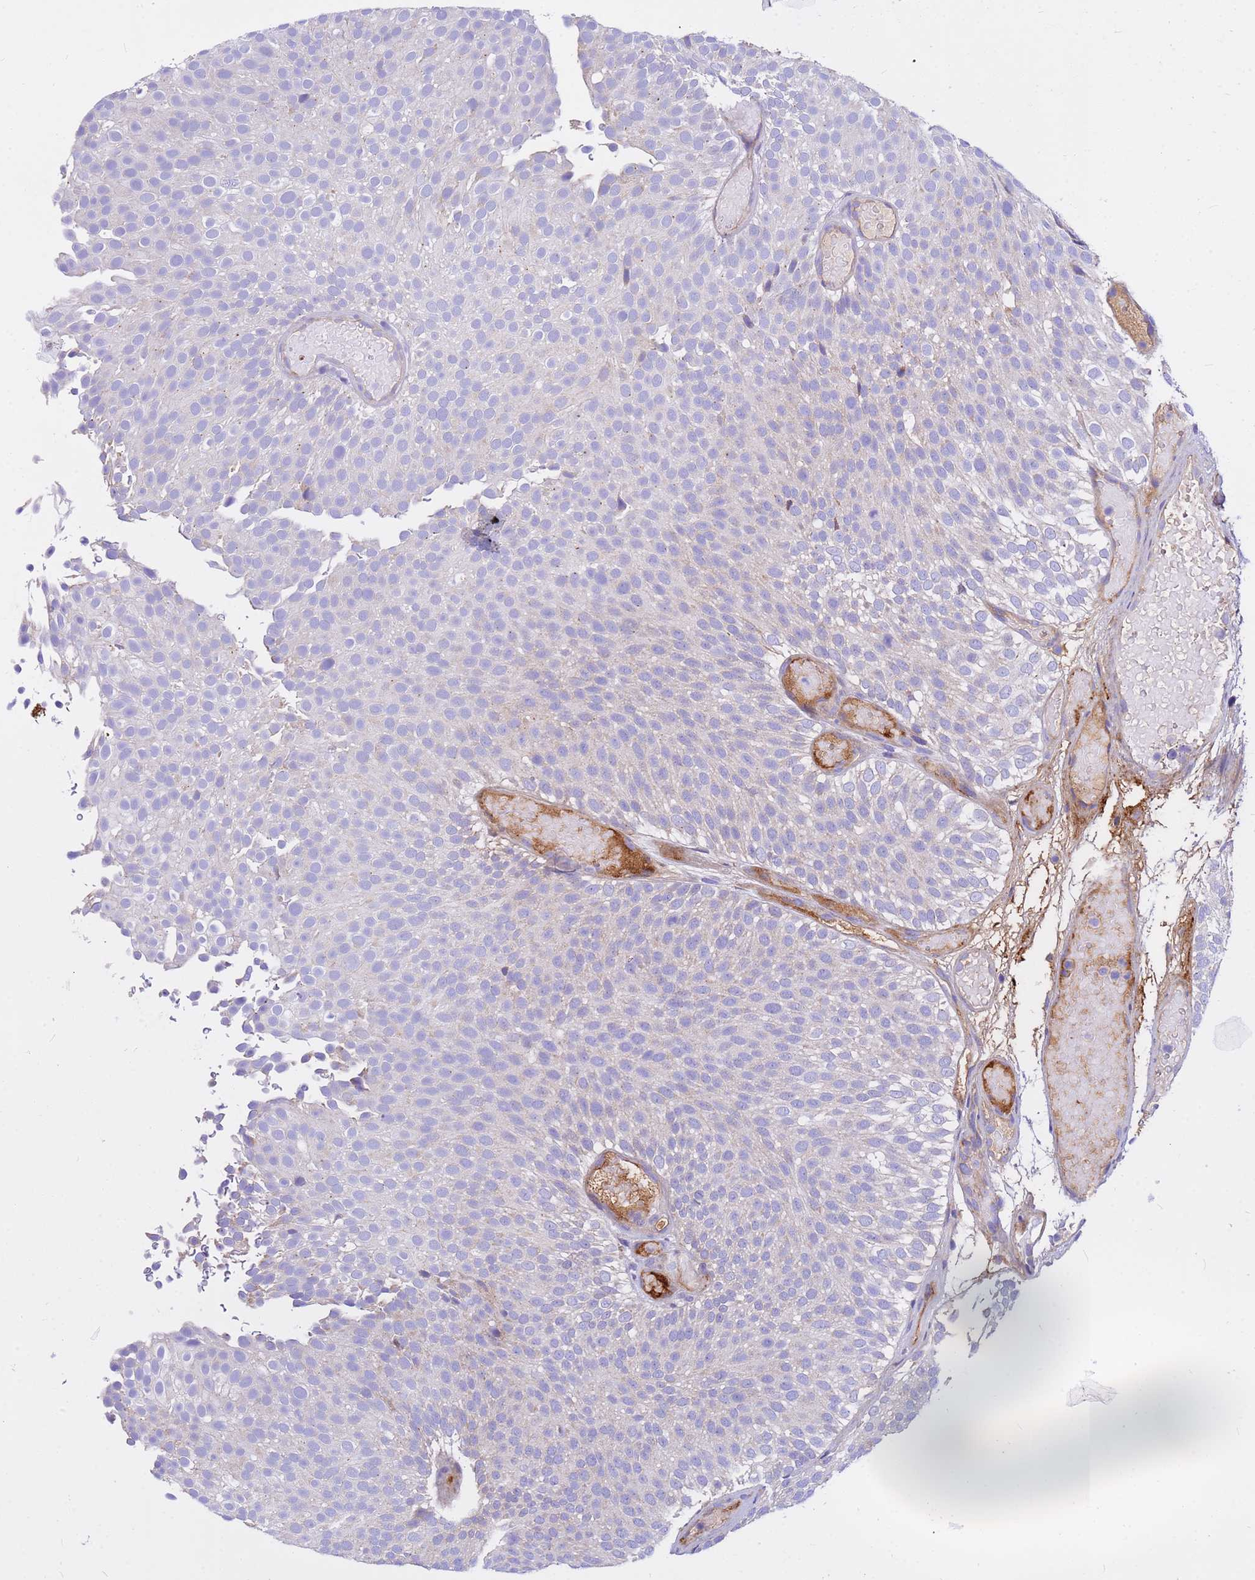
{"staining": {"intensity": "moderate", "quantity": "25%-75%", "location": "cytoplasmic/membranous"}, "tissue": "urothelial cancer", "cell_type": "Tumor cells", "image_type": "cancer", "snomed": [{"axis": "morphology", "description": "Urothelial carcinoma, Low grade"}, {"axis": "topography", "description": "Urinary bladder"}], "caption": "Immunohistochemical staining of urothelial cancer displays moderate cytoplasmic/membranous protein expression in approximately 25%-75% of tumor cells.", "gene": "CRHBP", "patient": {"sex": "male", "age": 78}}